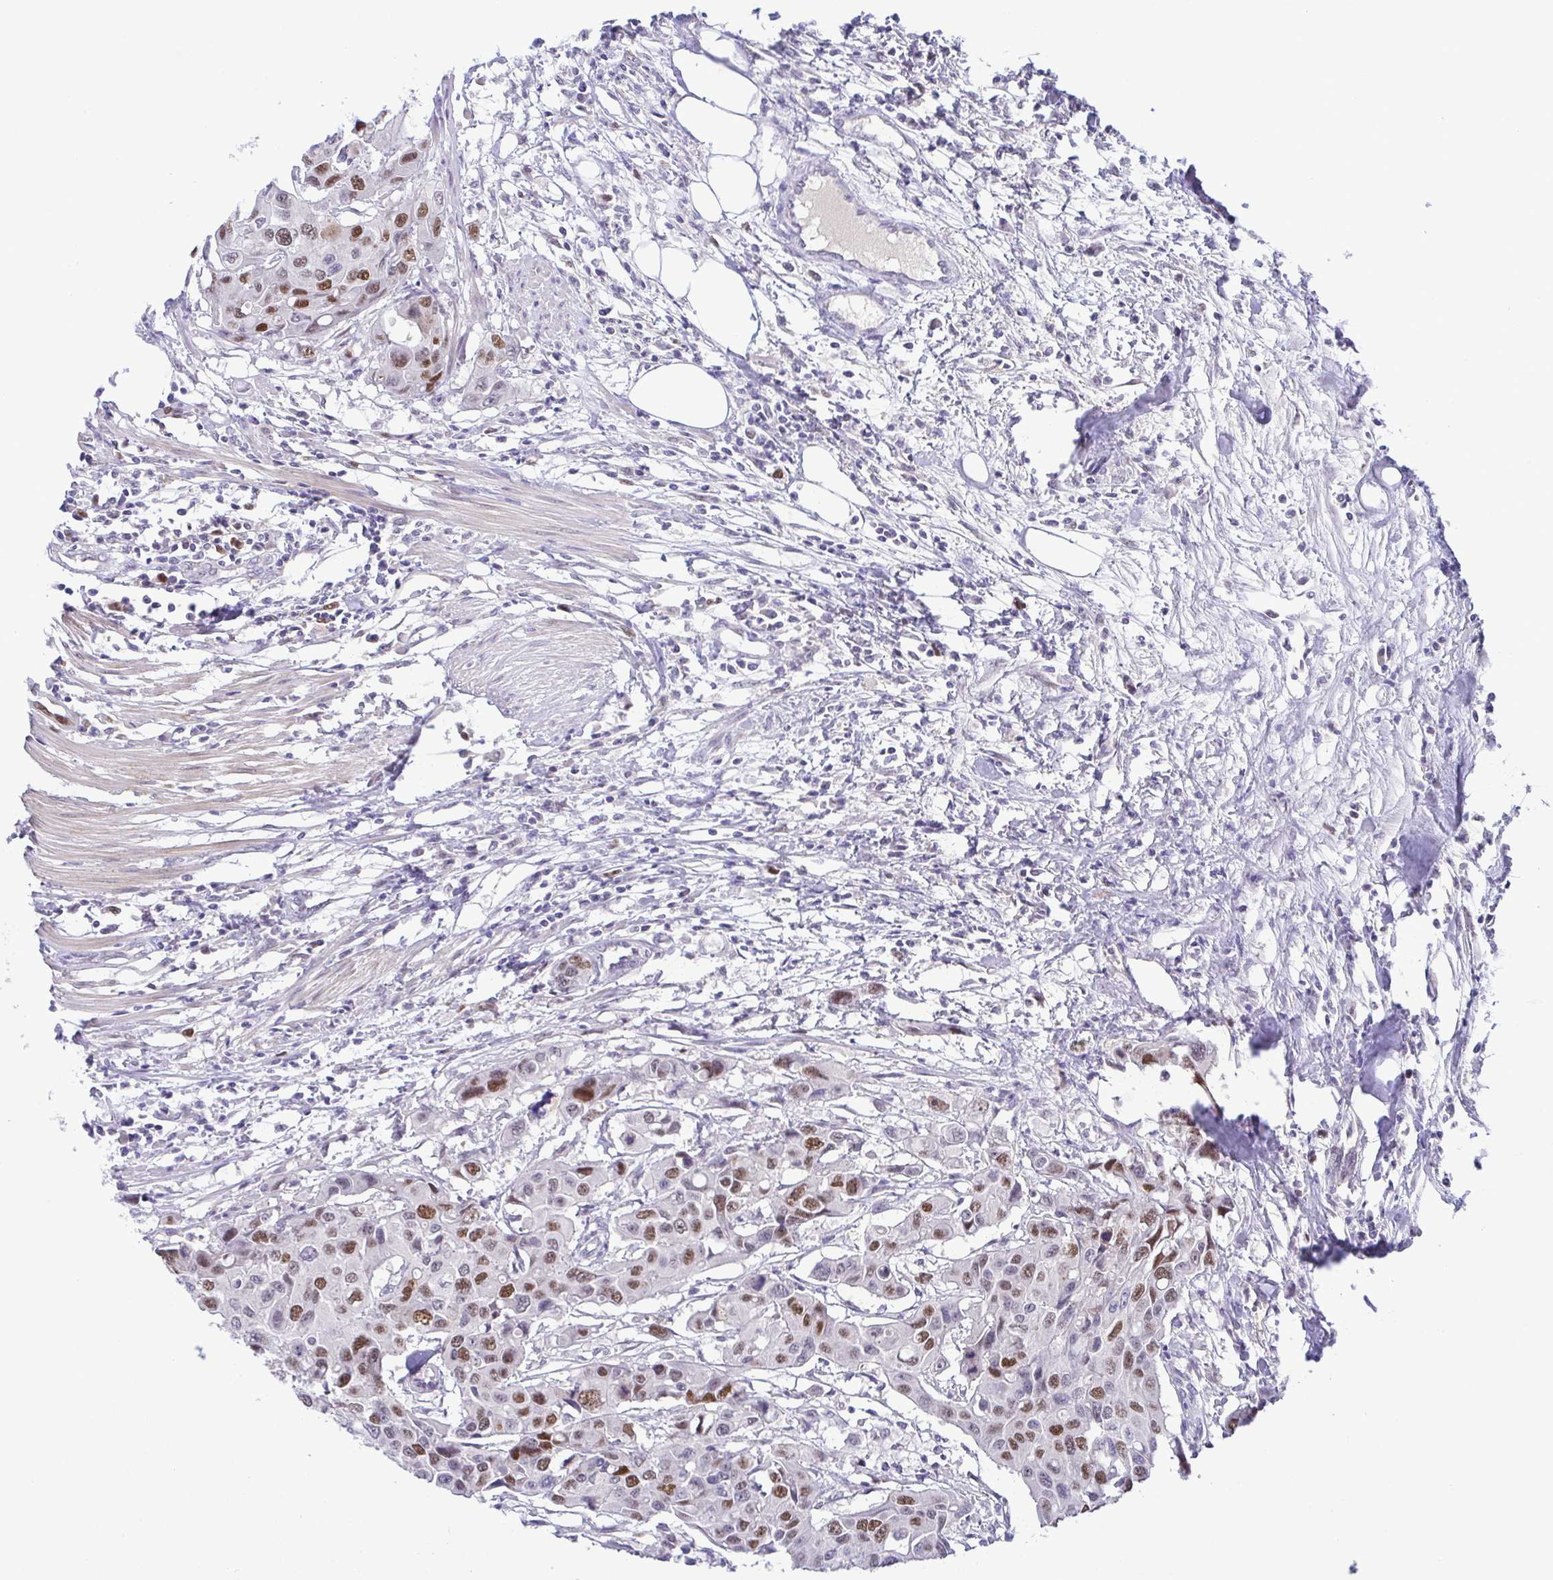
{"staining": {"intensity": "moderate", "quantity": "25%-75%", "location": "nuclear"}, "tissue": "colorectal cancer", "cell_type": "Tumor cells", "image_type": "cancer", "snomed": [{"axis": "morphology", "description": "Adenocarcinoma, NOS"}, {"axis": "topography", "description": "Colon"}], "caption": "The photomicrograph displays immunohistochemical staining of adenocarcinoma (colorectal). There is moderate nuclear expression is present in about 25%-75% of tumor cells.", "gene": "TIPIN", "patient": {"sex": "male", "age": 77}}